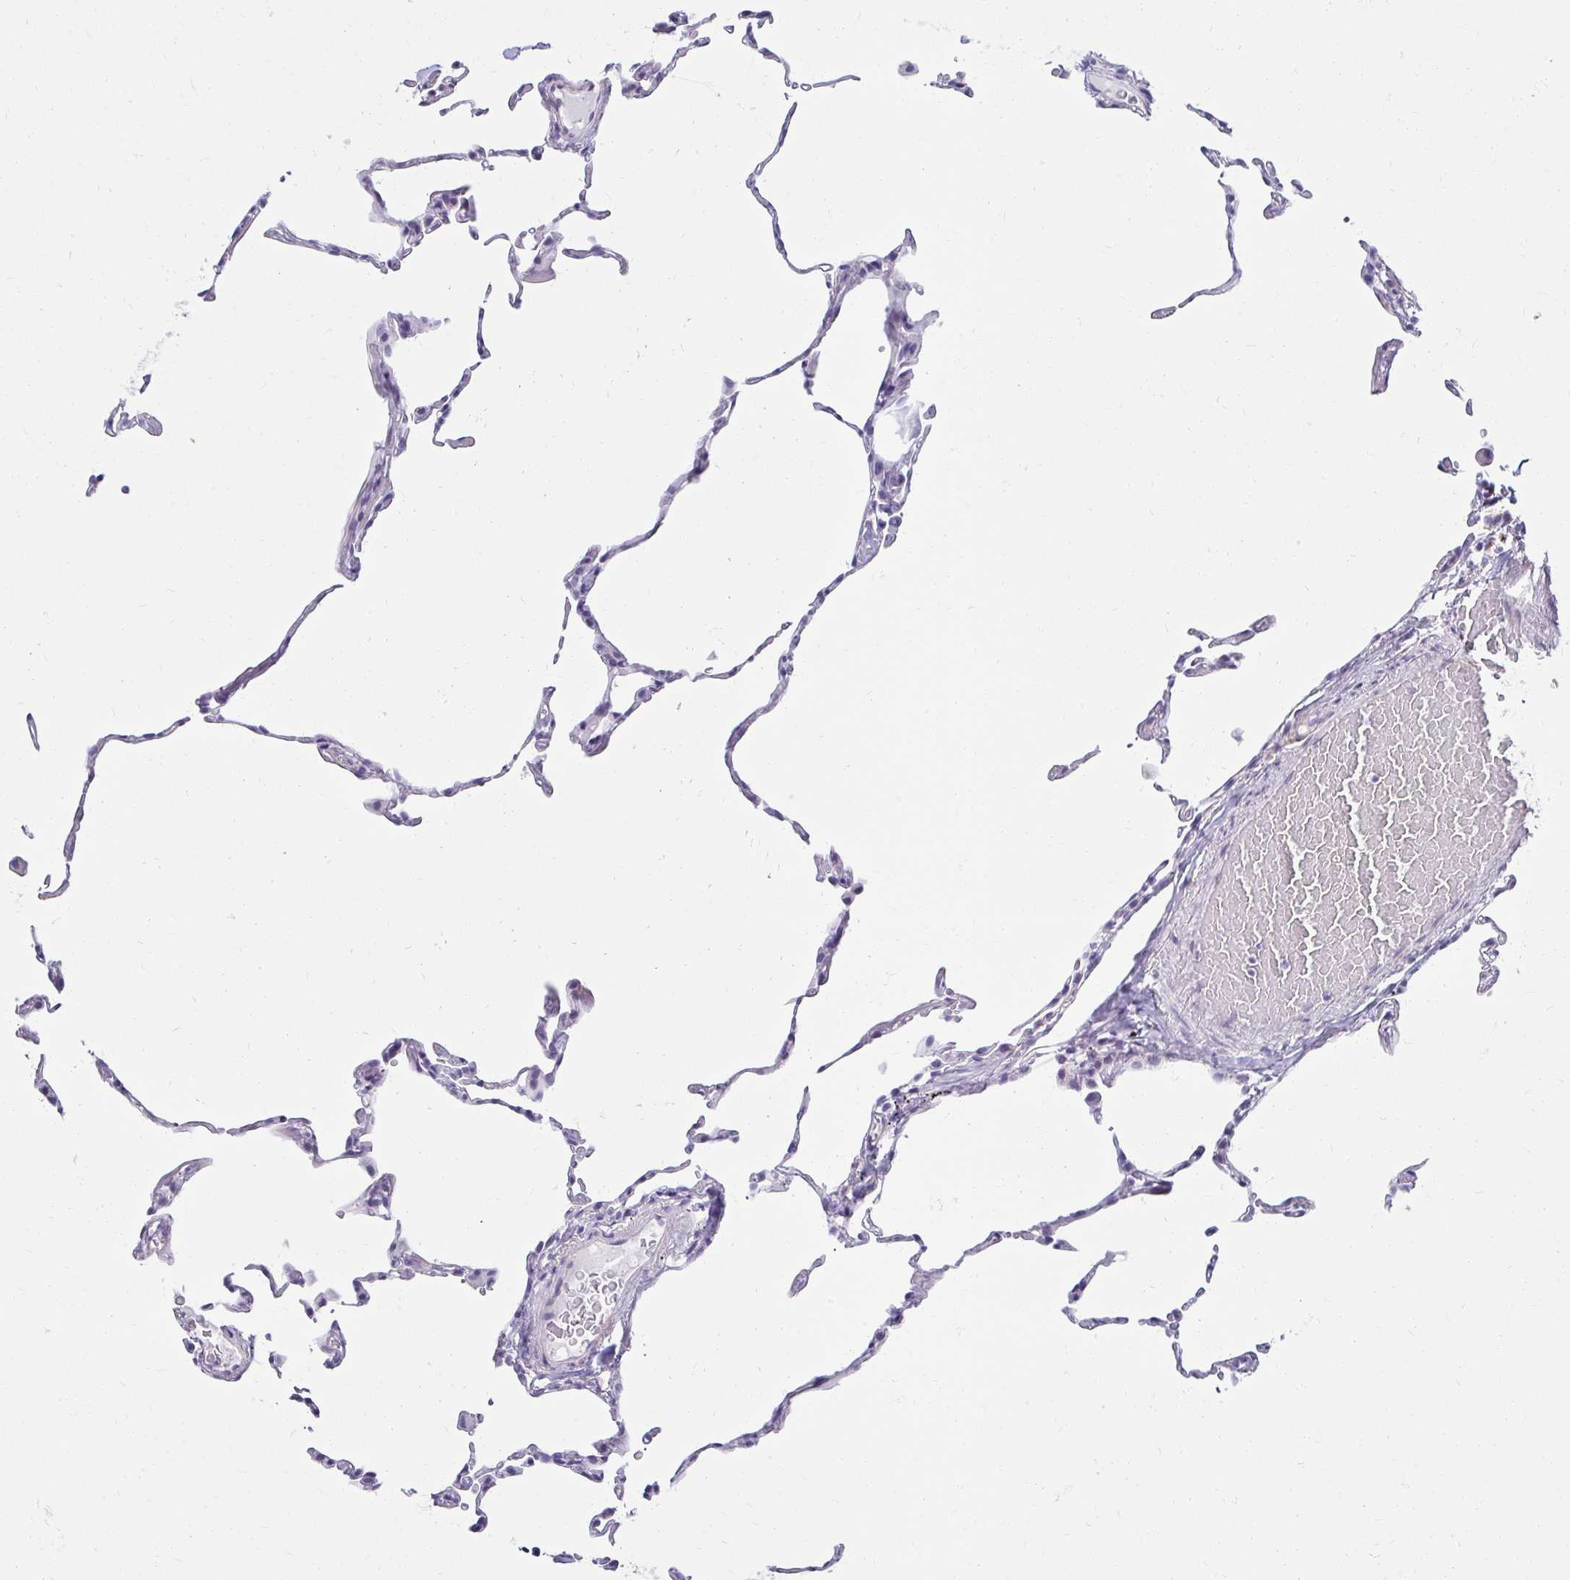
{"staining": {"intensity": "negative", "quantity": "none", "location": "none"}, "tissue": "lung", "cell_type": "Alveolar cells", "image_type": "normal", "snomed": [{"axis": "morphology", "description": "Normal tissue, NOS"}, {"axis": "topography", "description": "Lung"}], "caption": "There is no significant staining in alveolar cells of lung. Brightfield microscopy of immunohistochemistry stained with DAB (3,3'-diaminobenzidine) (brown) and hematoxylin (blue), captured at high magnification.", "gene": "ANKRD62", "patient": {"sex": "female", "age": 57}}